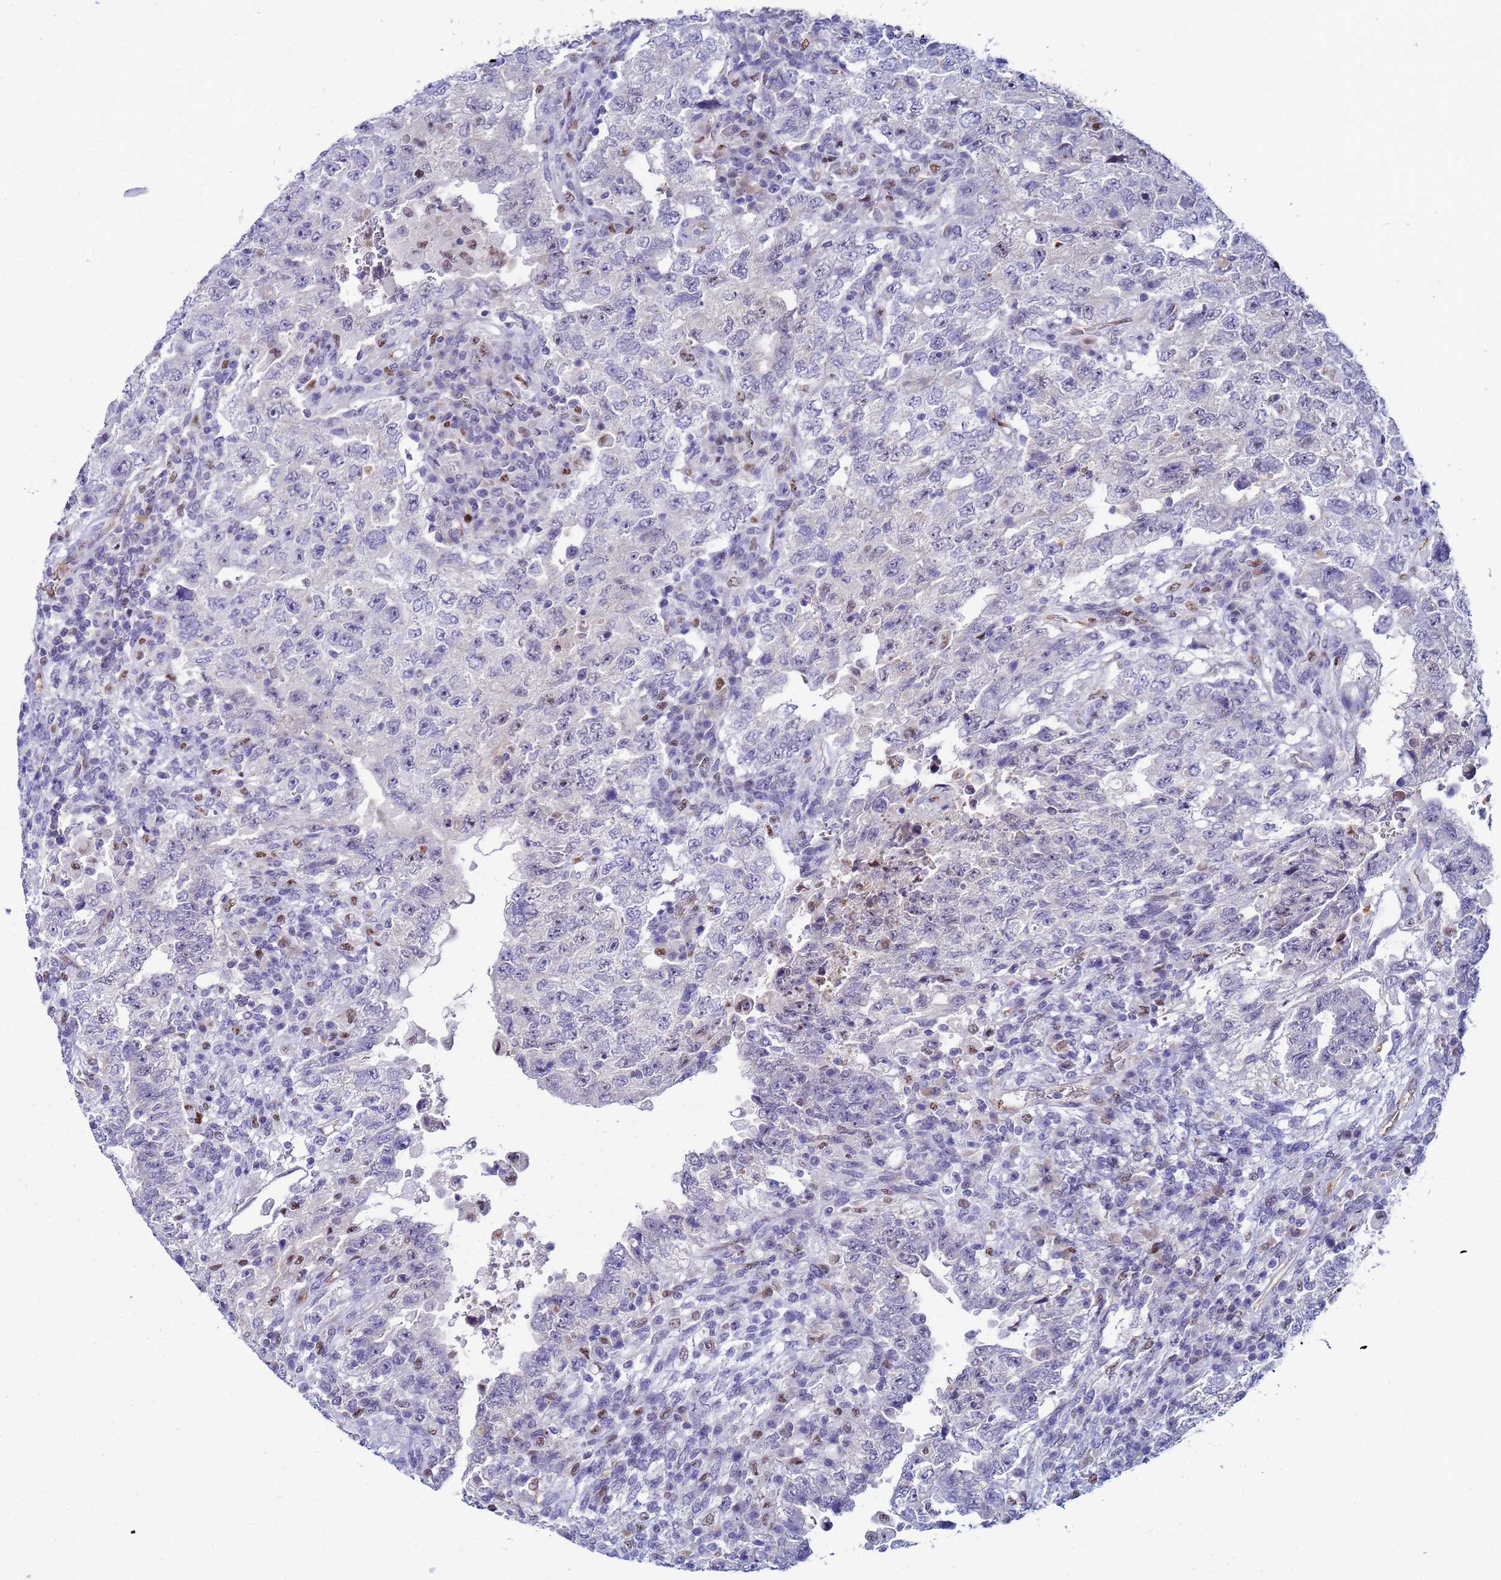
{"staining": {"intensity": "negative", "quantity": "none", "location": "none"}, "tissue": "testis cancer", "cell_type": "Tumor cells", "image_type": "cancer", "snomed": [{"axis": "morphology", "description": "Carcinoma, Embryonal, NOS"}, {"axis": "topography", "description": "Testis"}], "caption": "This is an immunohistochemistry photomicrograph of testis cancer. There is no staining in tumor cells.", "gene": "SLC25A37", "patient": {"sex": "male", "age": 26}}